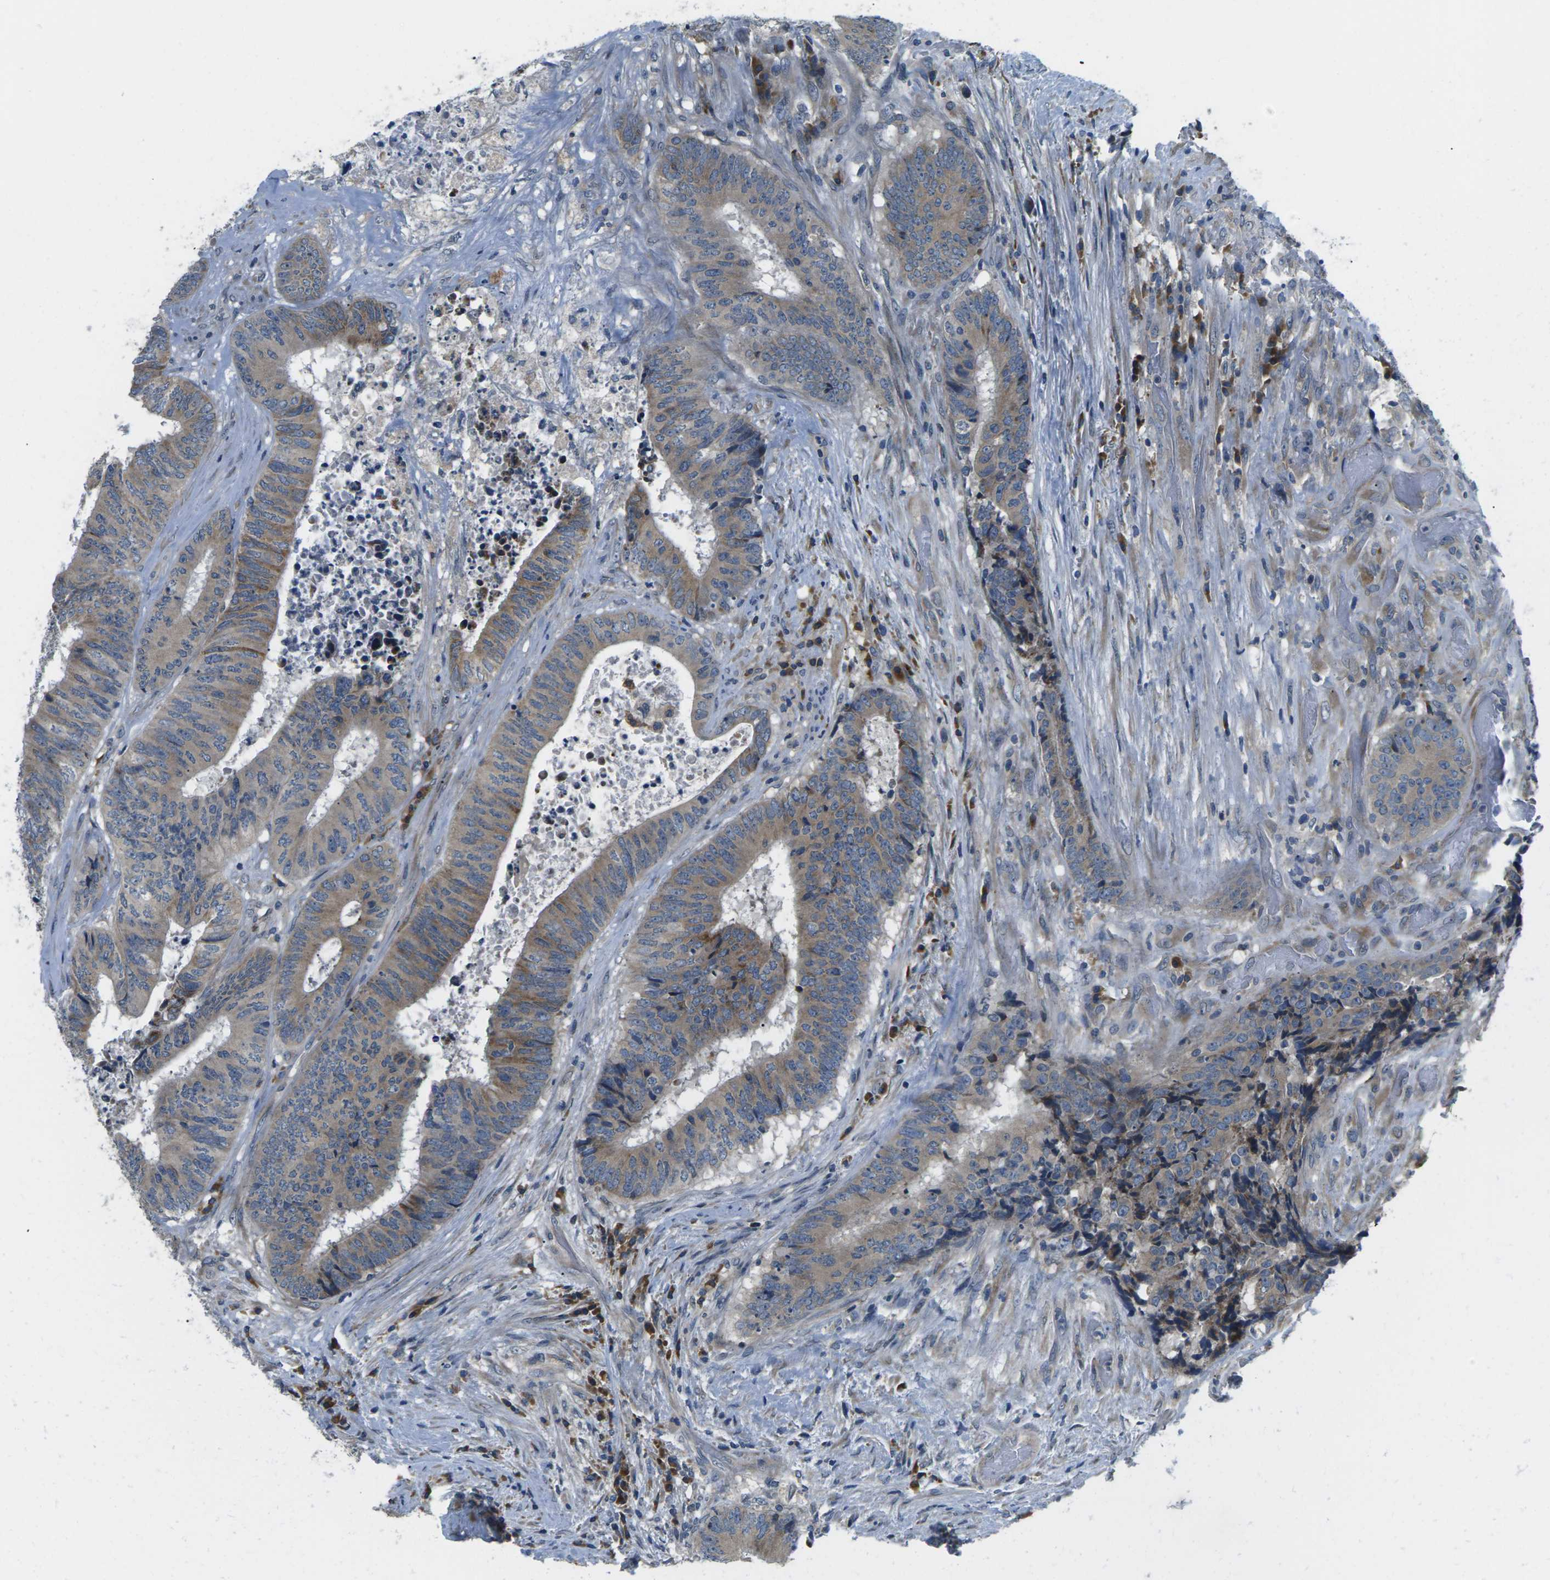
{"staining": {"intensity": "weak", "quantity": ">75%", "location": "cytoplasmic/membranous"}, "tissue": "colorectal cancer", "cell_type": "Tumor cells", "image_type": "cancer", "snomed": [{"axis": "morphology", "description": "Adenocarcinoma, NOS"}, {"axis": "topography", "description": "Rectum"}], "caption": "This micrograph shows immunohistochemistry (IHC) staining of human adenocarcinoma (colorectal), with low weak cytoplasmic/membranous positivity in about >75% of tumor cells.", "gene": "ERGIC3", "patient": {"sex": "male", "age": 72}}